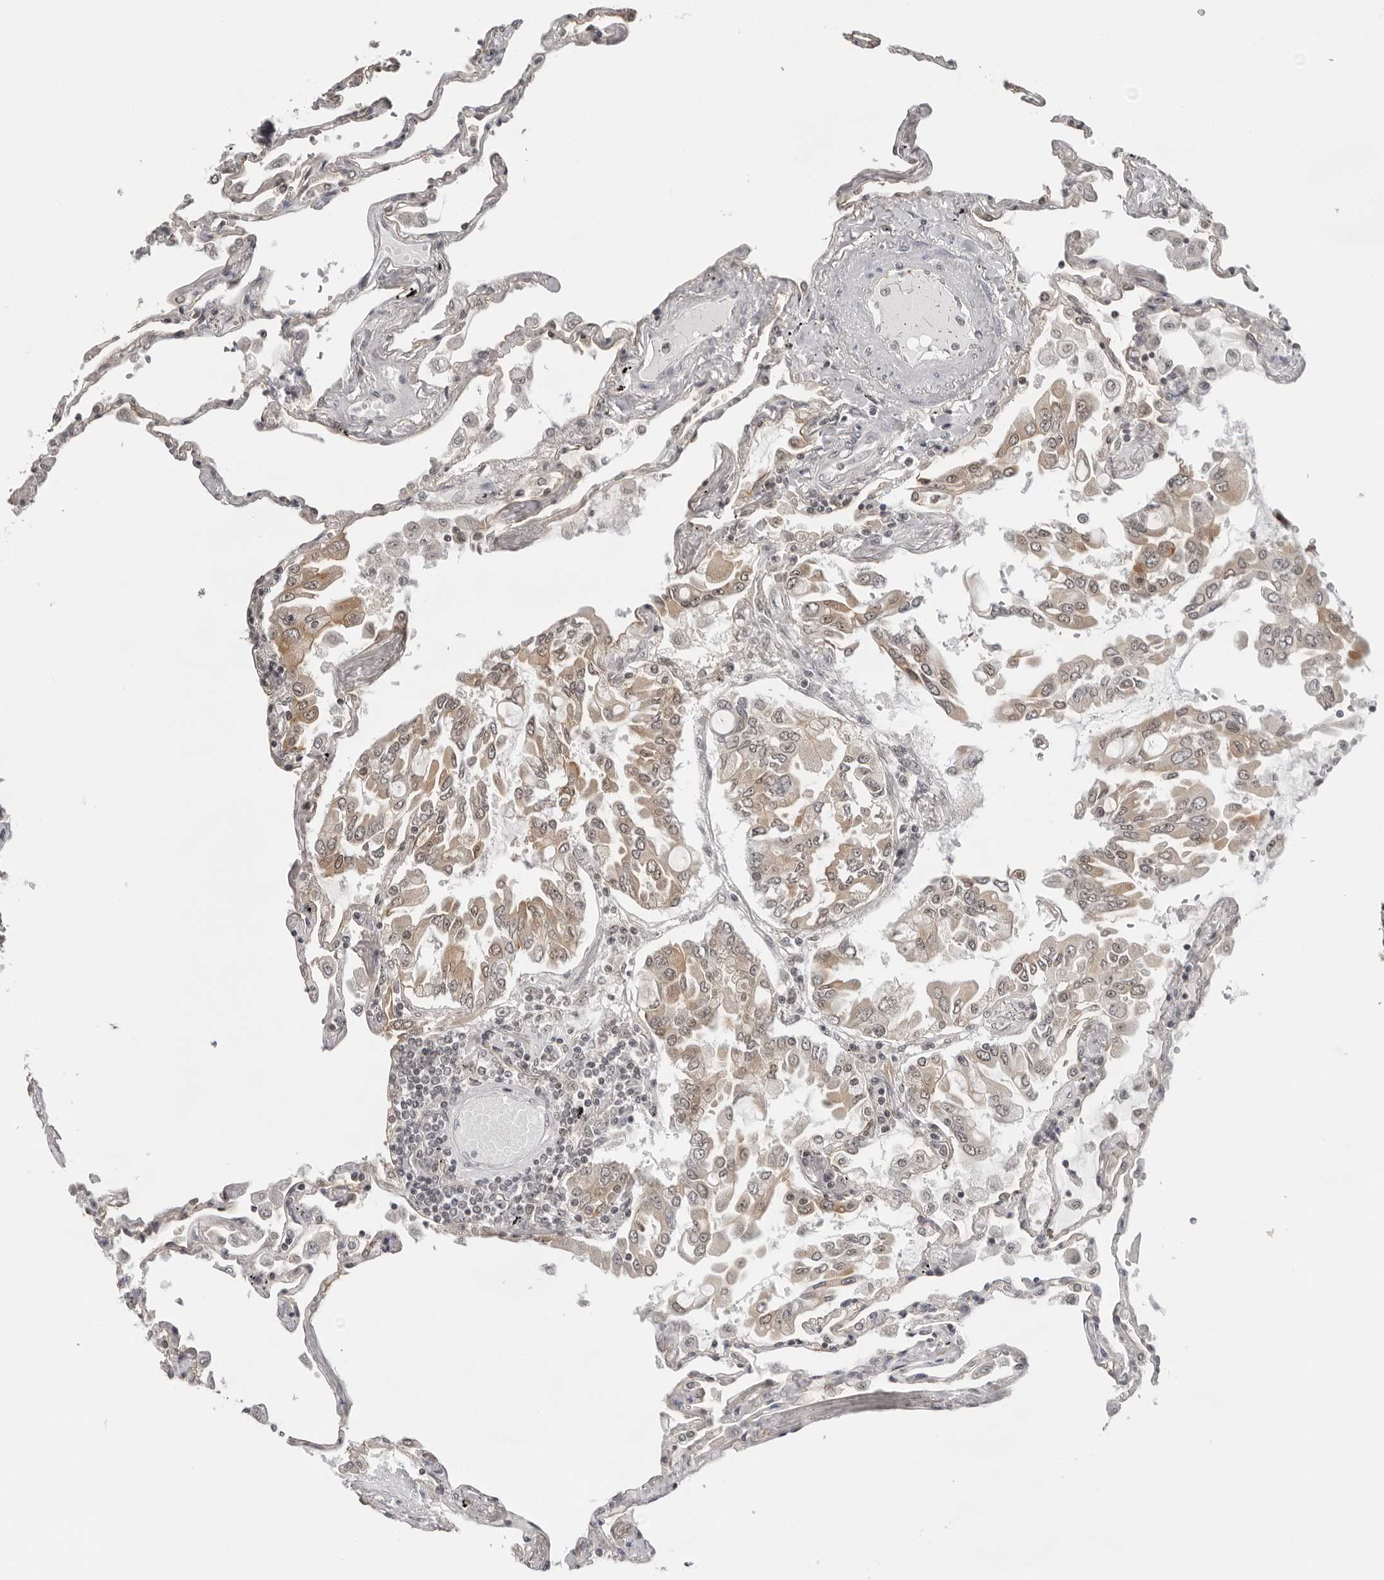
{"staining": {"intensity": "moderate", "quantity": ">75%", "location": "cytoplasmic/membranous,nuclear"}, "tissue": "lung", "cell_type": "Alveolar cells", "image_type": "normal", "snomed": [{"axis": "morphology", "description": "Normal tissue, NOS"}, {"axis": "topography", "description": "Lung"}], "caption": "Immunohistochemistry (IHC) (DAB) staining of benign lung displays moderate cytoplasmic/membranous,nuclear protein positivity in approximately >75% of alveolar cells. (brown staining indicates protein expression, while blue staining denotes nuclei).", "gene": "EXOSC10", "patient": {"sex": "female", "age": 67}}